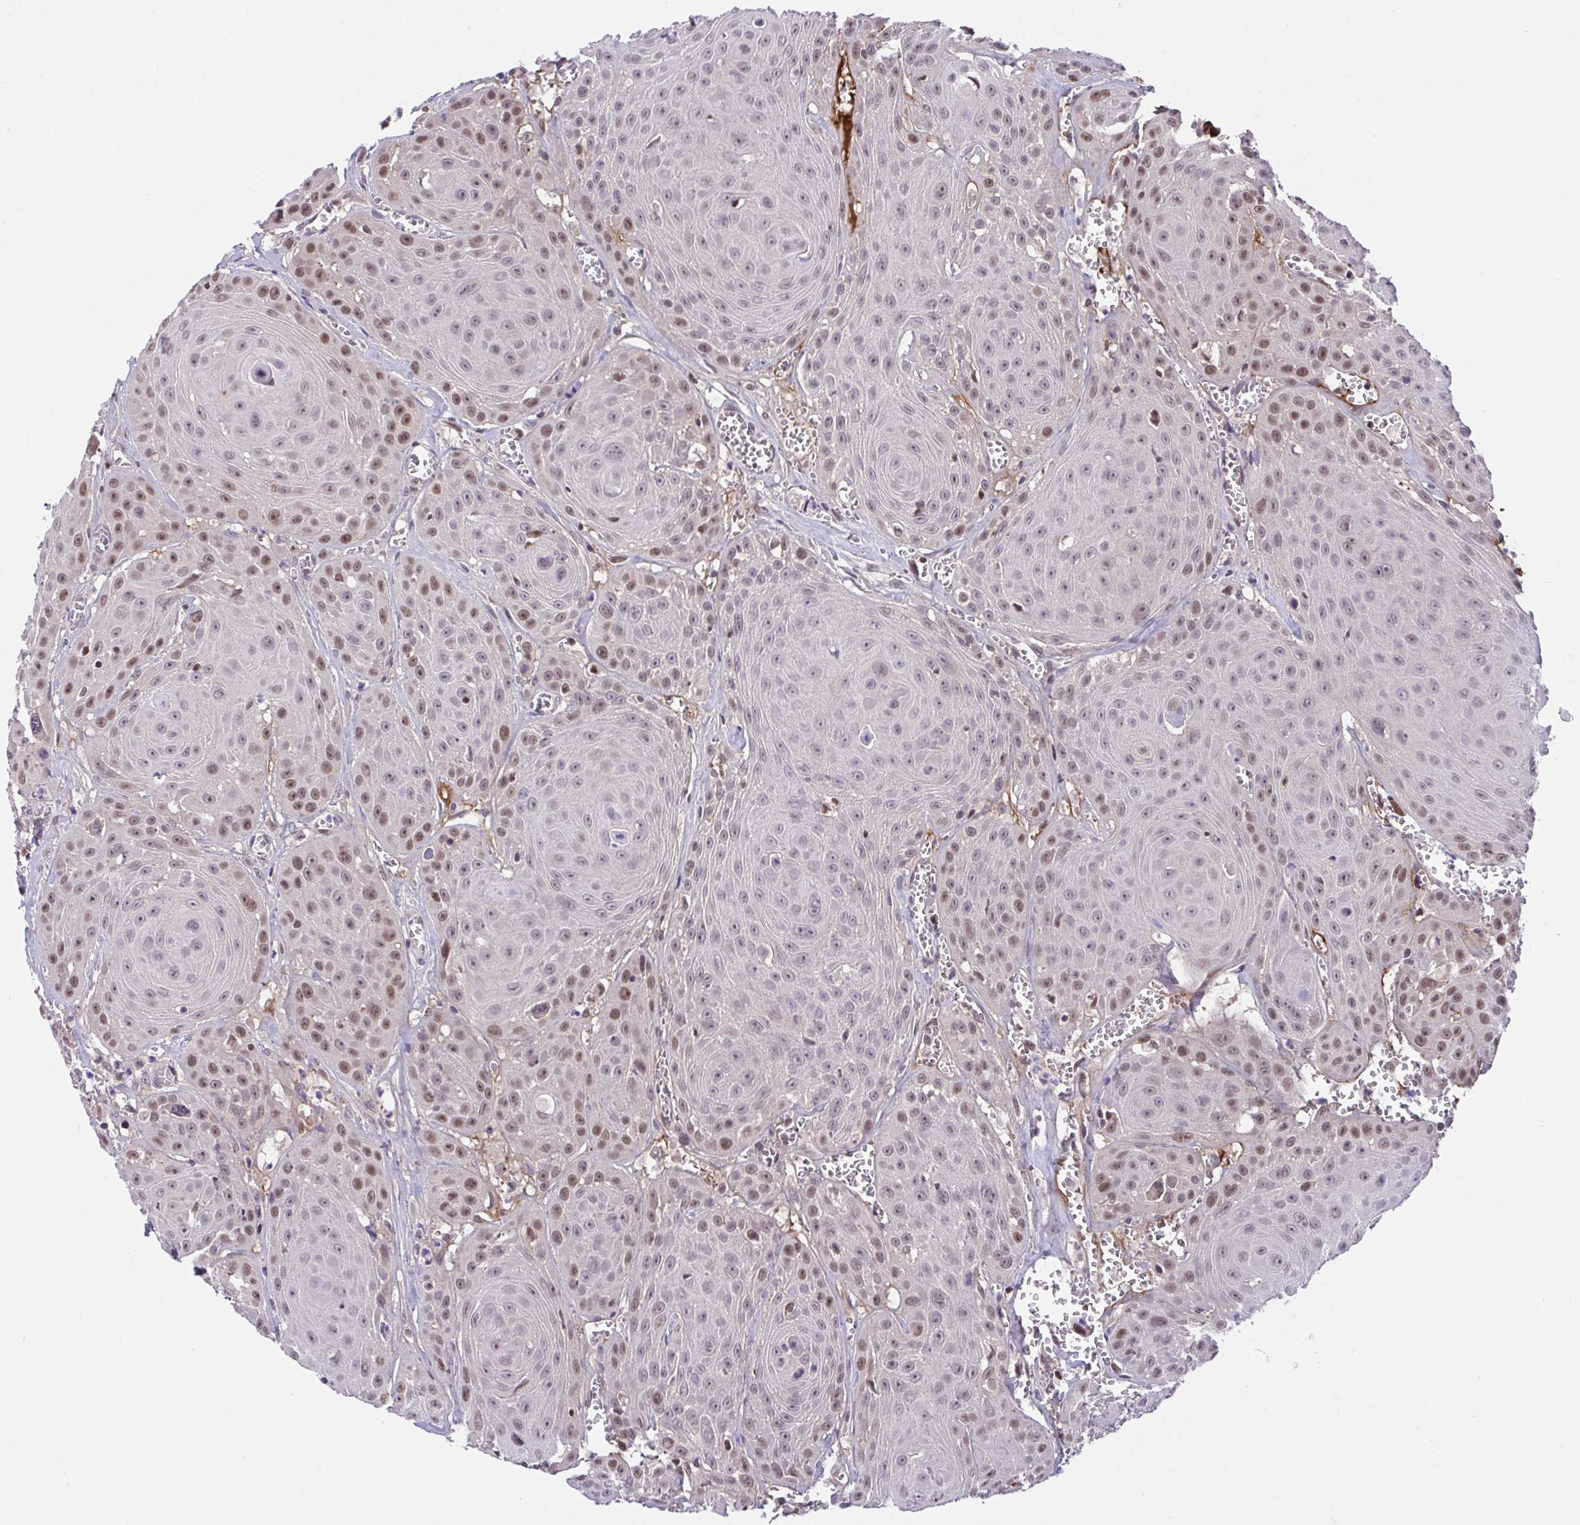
{"staining": {"intensity": "moderate", "quantity": "25%-75%", "location": "nuclear"}, "tissue": "head and neck cancer", "cell_type": "Tumor cells", "image_type": "cancer", "snomed": [{"axis": "morphology", "description": "Squamous cell carcinoma, NOS"}, {"axis": "topography", "description": "Oral tissue"}, {"axis": "topography", "description": "Head-Neck"}], "caption": "Human head and neck cancer (squamous cell carcinoma) stained with a protein marker displays moderate staining in tumor cells.", "gene": "ZNF444", "patient": {"sex": "male", "age": 81}}